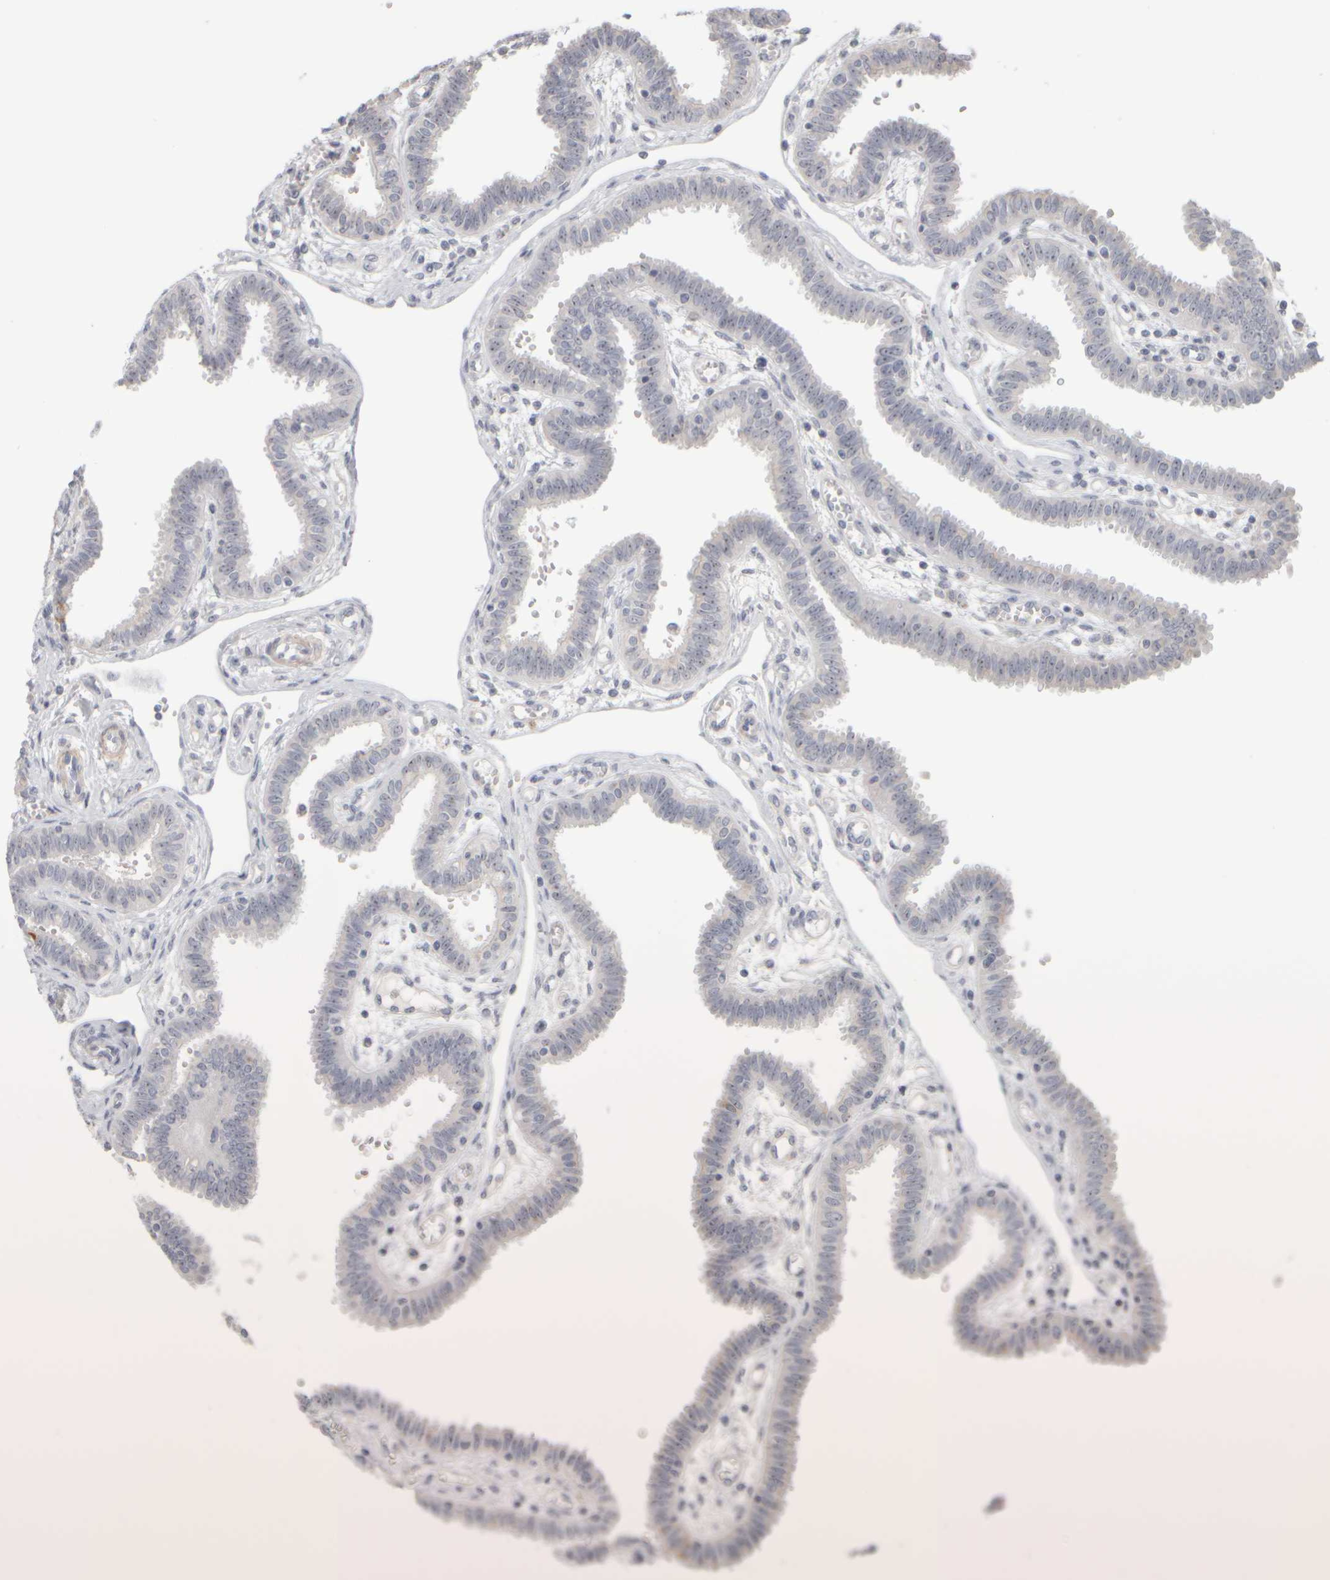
{"staining": {"intensity": "moderate", "quantity": "25%-75%", "location": "cytoplasmic/membranous,nuclear"}, "tissue": "fallopian tube", "cell_type": "Glandular cells", "image_type": "normal", "snomed": [{"axis": "morphology", "description": "Normal tissue, NOS"}, {"axis": "topography", "description": "Fallopian tube"}], "caption": "Unremarkable fallopian tube displays moderate cytoplasmic/membranous,nuclear positivity in approximately 25%-75% of glandular cells (DAB = brown stain, brightfield microscopy at high magnification)..", "gene": "DCXR", "patient": {"sex": "female", "age": 32}}